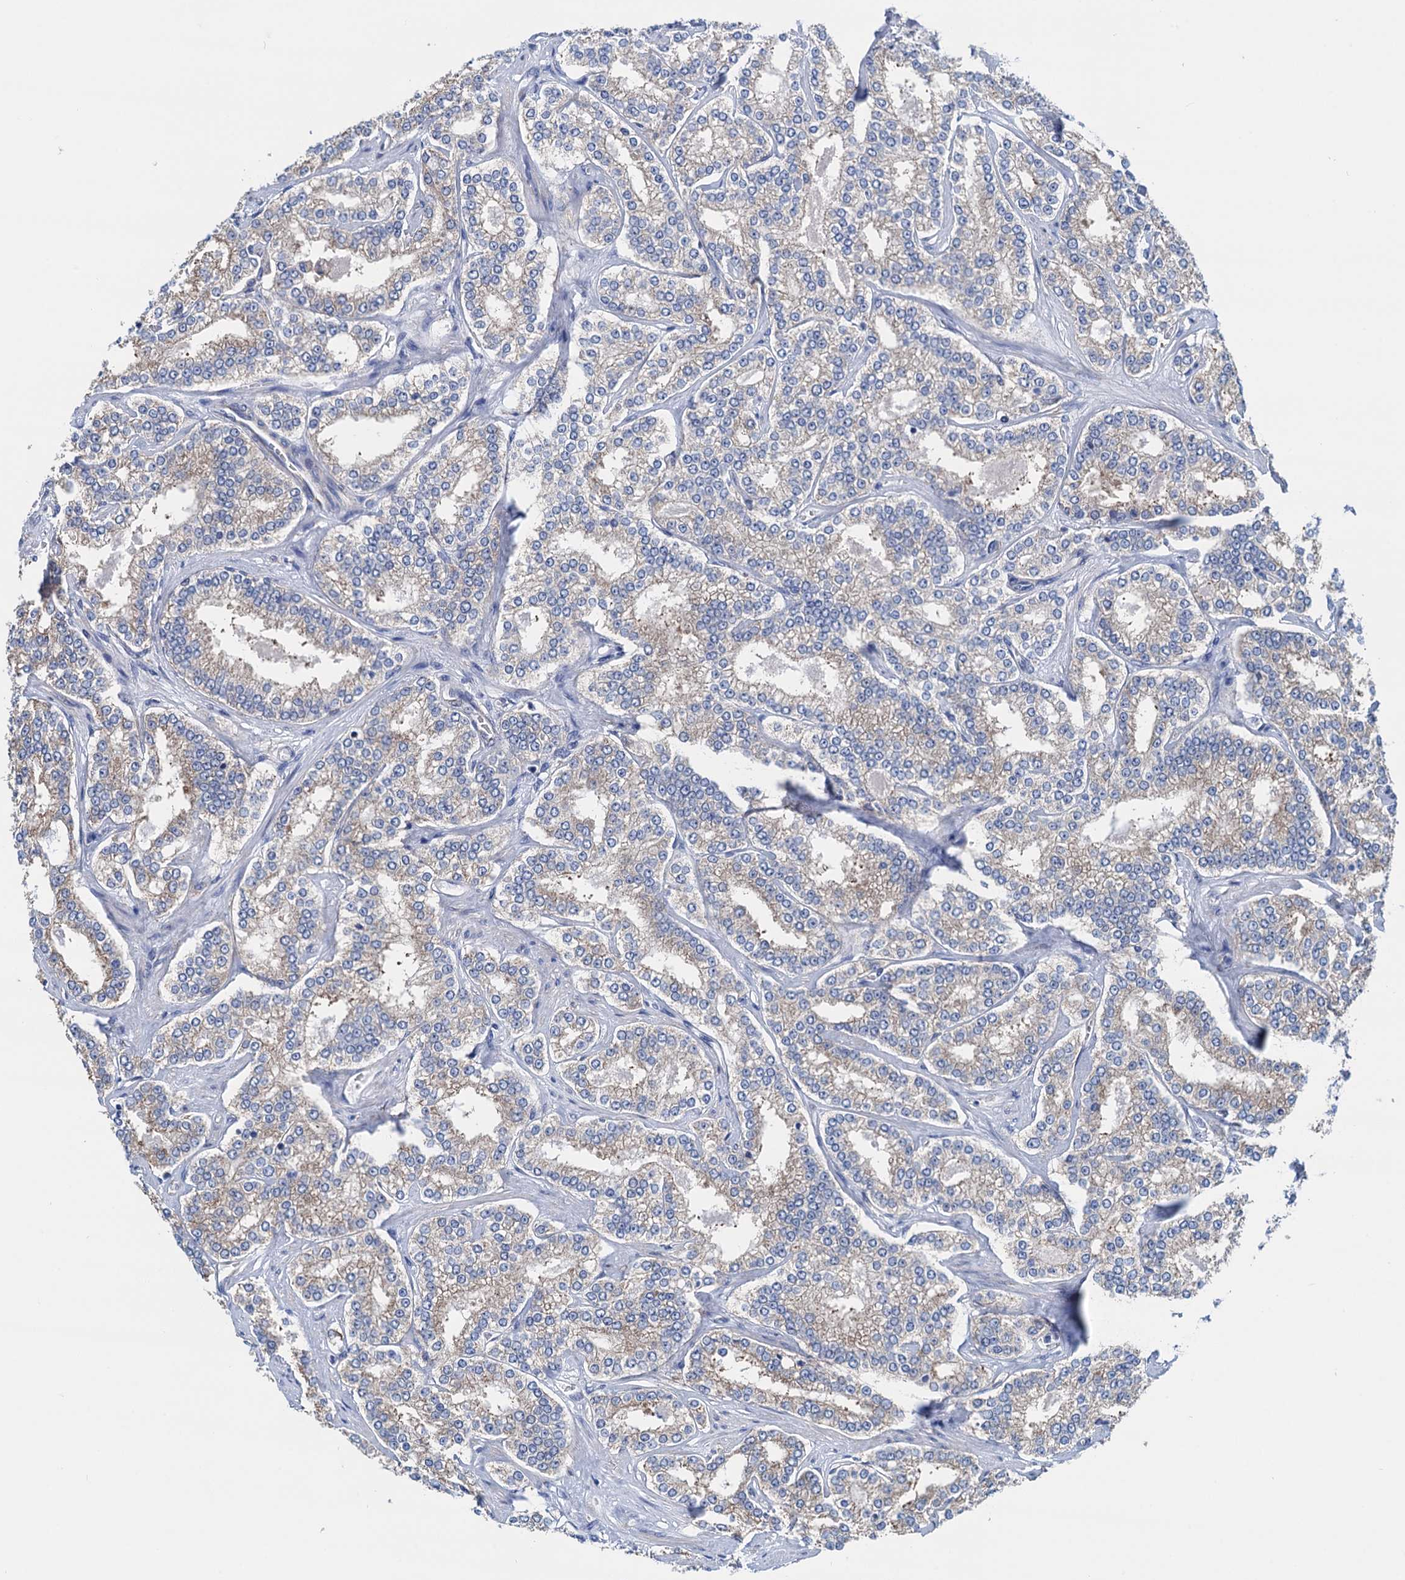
{"staining": {"intensity": "weak", "quantity": "<25%", "location": "cytoplasmic/membranous"}, "tissue": "prostate cancer", "cell_type": "Tumor cells", "image_type": "cancer", "snomed": [{"axis": "morphology", "description": "Normal tissue, NOS"}, {"axis": "morphology", "description": "Adenocarcinoma, High grade"}, {"axis": "topography", "description": "Prostate"}], "caption": "Immunohistochemical staining of human prostate cancer shows no significant expression in tumor cells.", "gene": "SLC12A7", "patient": {"sex": "male", "age": 83}}